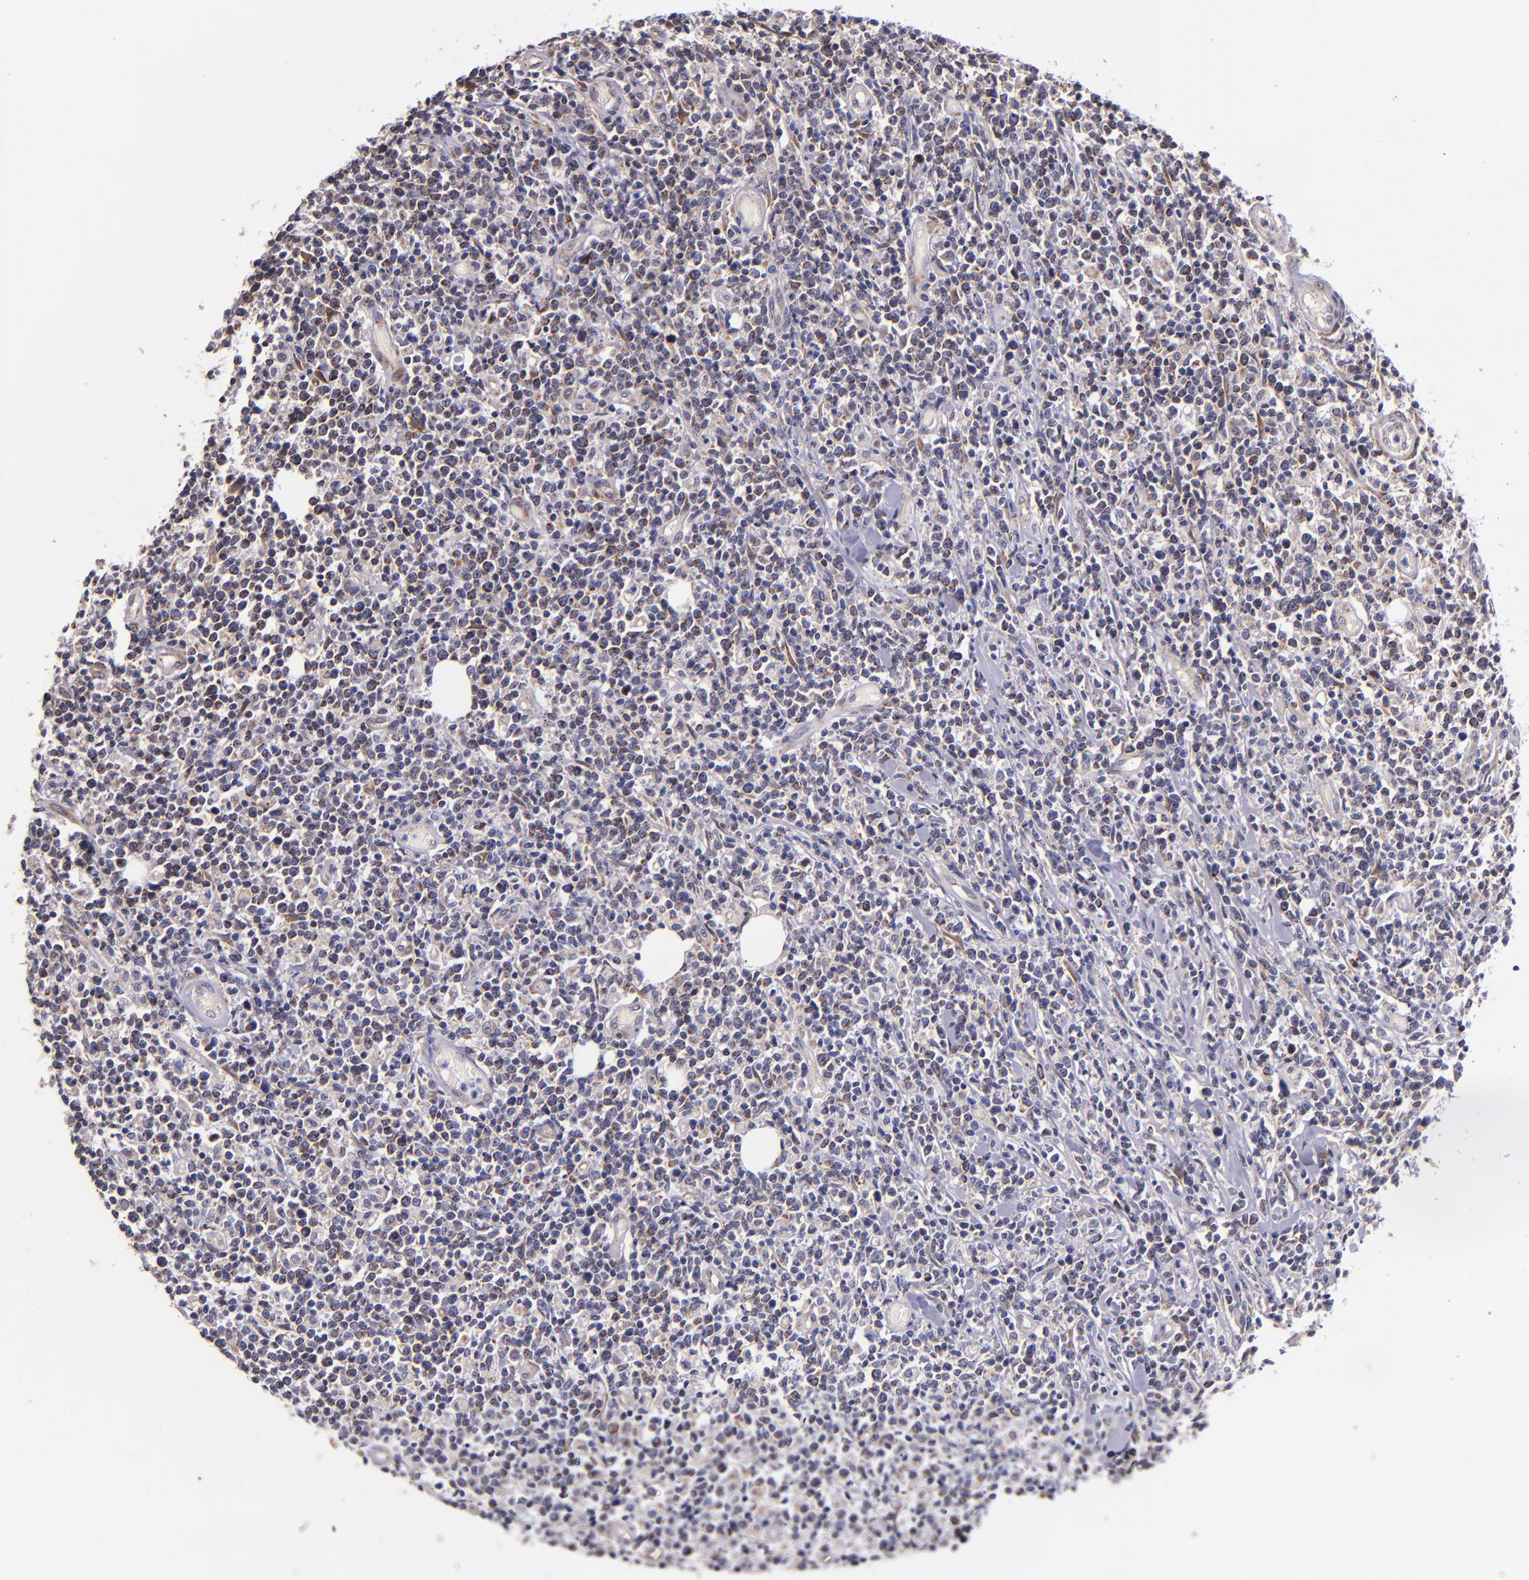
{"staining": {"intensity": "weak", "quantity": "<25%", "location": "cytoplasmic/membranous"}, "tissue": "lymphoma", "cell_type": "Tumor cells", "image_type": "cancer", "snomed": [{"axis": "morphology", "description": "Malignant lymphoma, non-Hodgkin's type, High grade"}, {"axis": "topography", "description": "Colon"}], "caption": "An immunohistochemistry photomicrograph of high-grade malignant lymphoma, non-Hodgkin's type is shown. There is no staining in tumor cells of high-grade malignant lymphoma, non-Hodgkin's type.", "gene": "SHC1", "patient": {"sex": "male", "age": 82}}